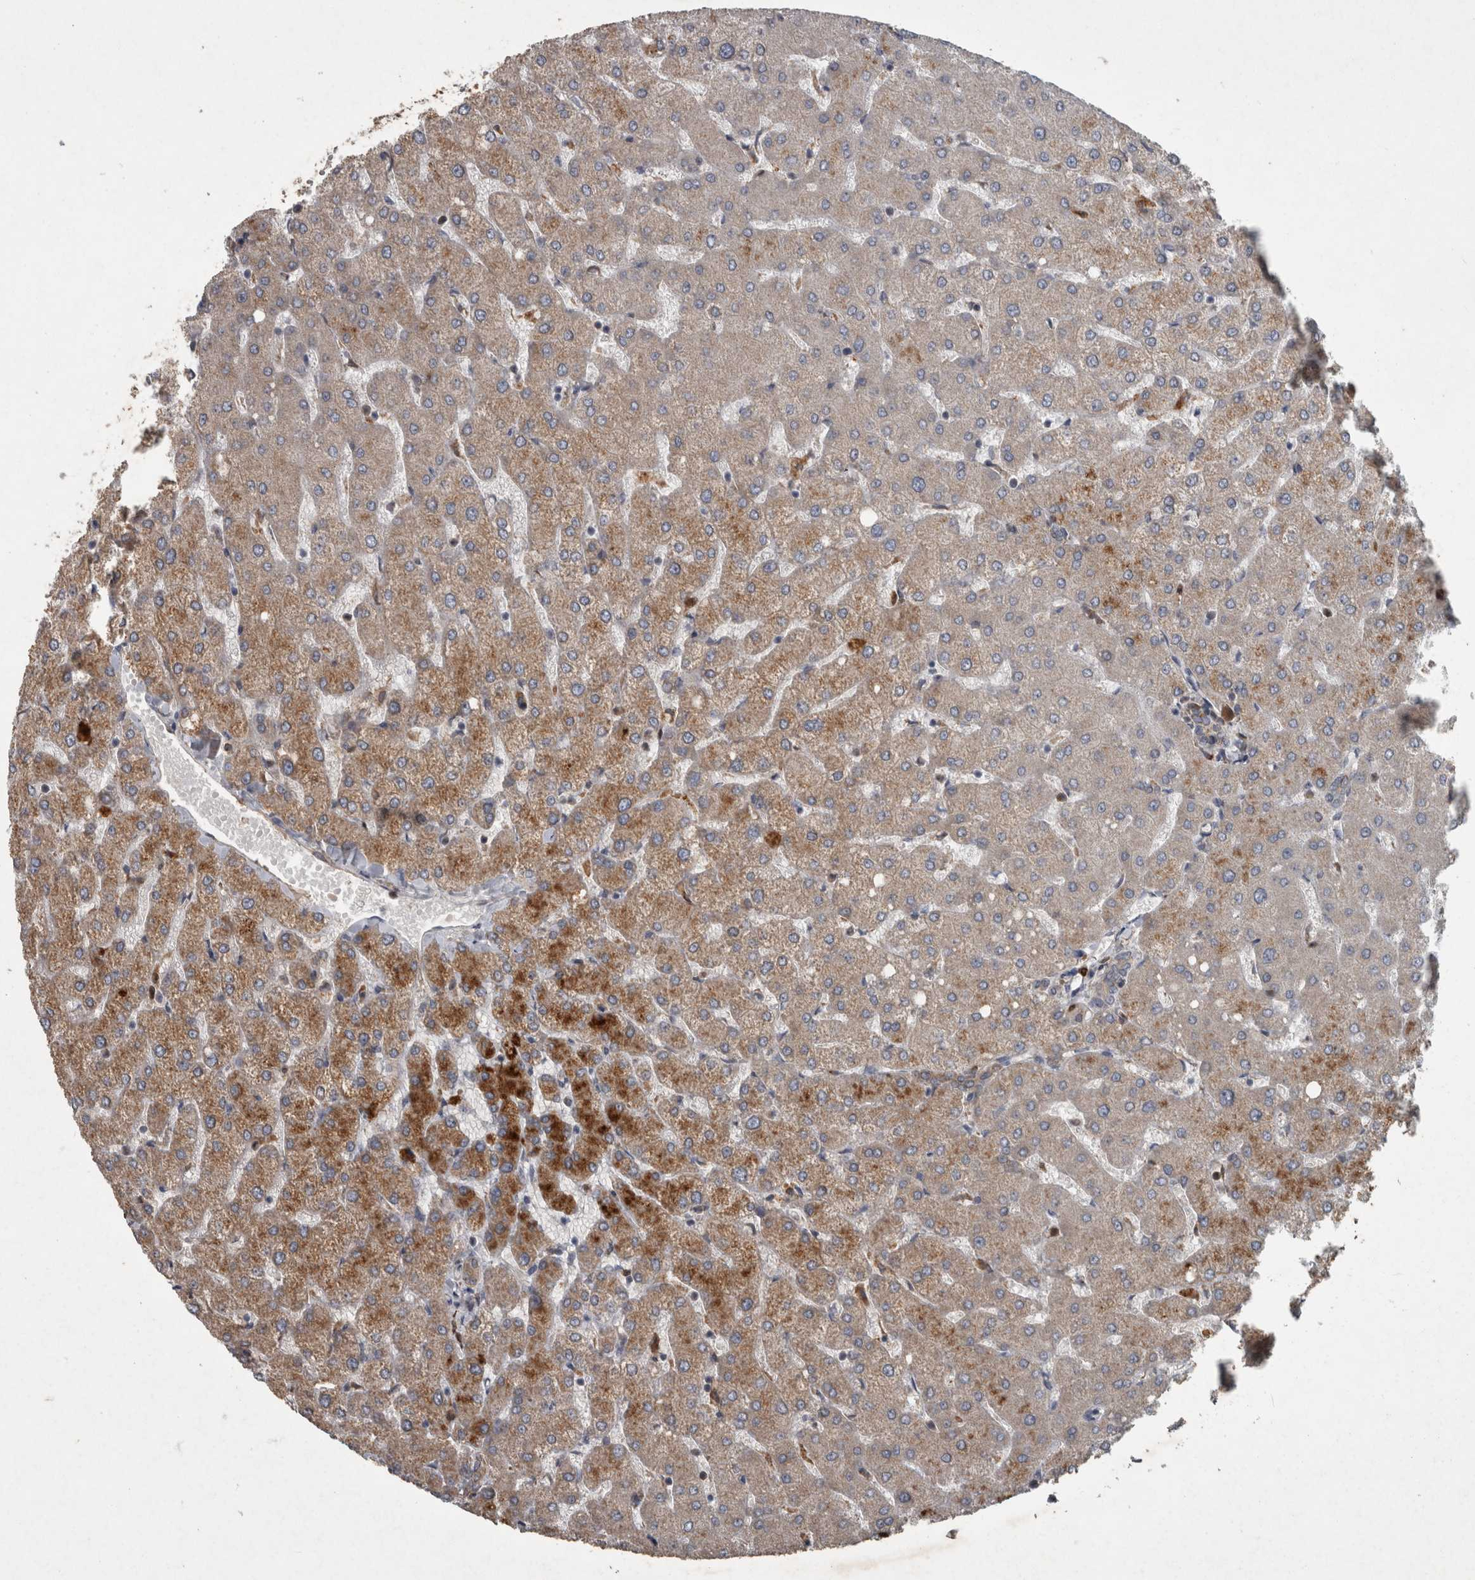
{"staining": {"intensity": "weak", "quantity": "25%-75%", "location": "cytoplasmic/membranous"}, "tissue": "liver", "cell_type": "Cholangiocytes", "image_type": "normal", "snomed": [{"axis": "morphology", "description": "Normal tissue, NOS"}, {"axis": "topography", "description": "Liver"}], "caption": "Immunohistochemistry (IHC) of normal human liver reveals low levels of weak cytoplasmic/membranous positivity in about 25%-75% of cholangiocytes. (DAB (3,3'-diaminobenzidine) IHC with brightfield microscopy, high magnification).", "gene": "PPP1R3C", "patient": {"sex": "female", "age": 54}}